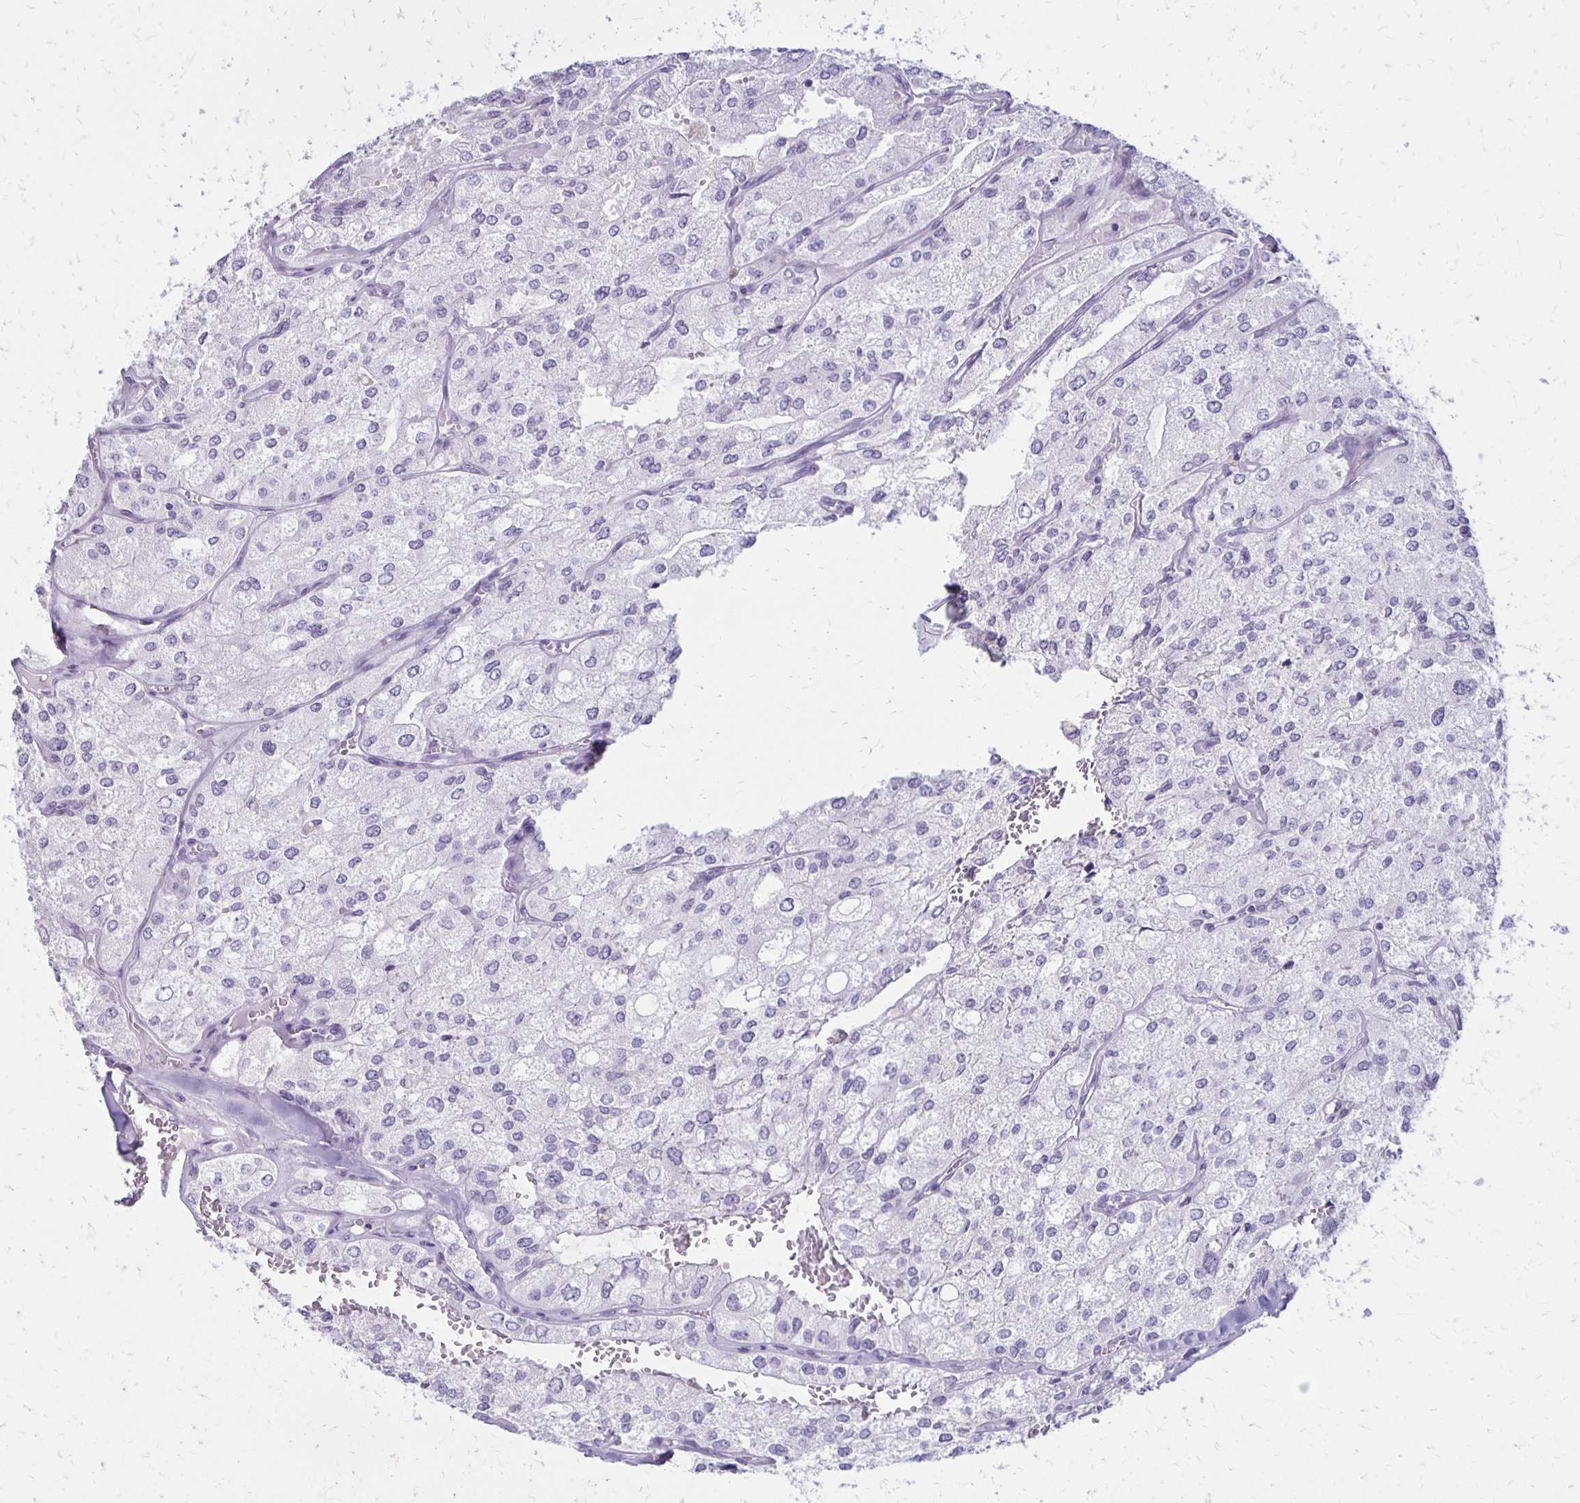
{"staining": {"intensity": "negative", "quantity": "none", "location": "none"}, "tissue": "renal cancer", "cell_type": "Tumor cells", "image_type": "cancer", "snomed": [{"axis": "morphology", "description": "Adenocarcinoma, NOS"}, {"axis": "topography", "description": "Kidney"}], "caption": "Tumor cells are negative for brown protein staining in renal cancer (adenocarcinoma).", "gene": "RYR1", "patient": {"sex": "female", "age": 70}}